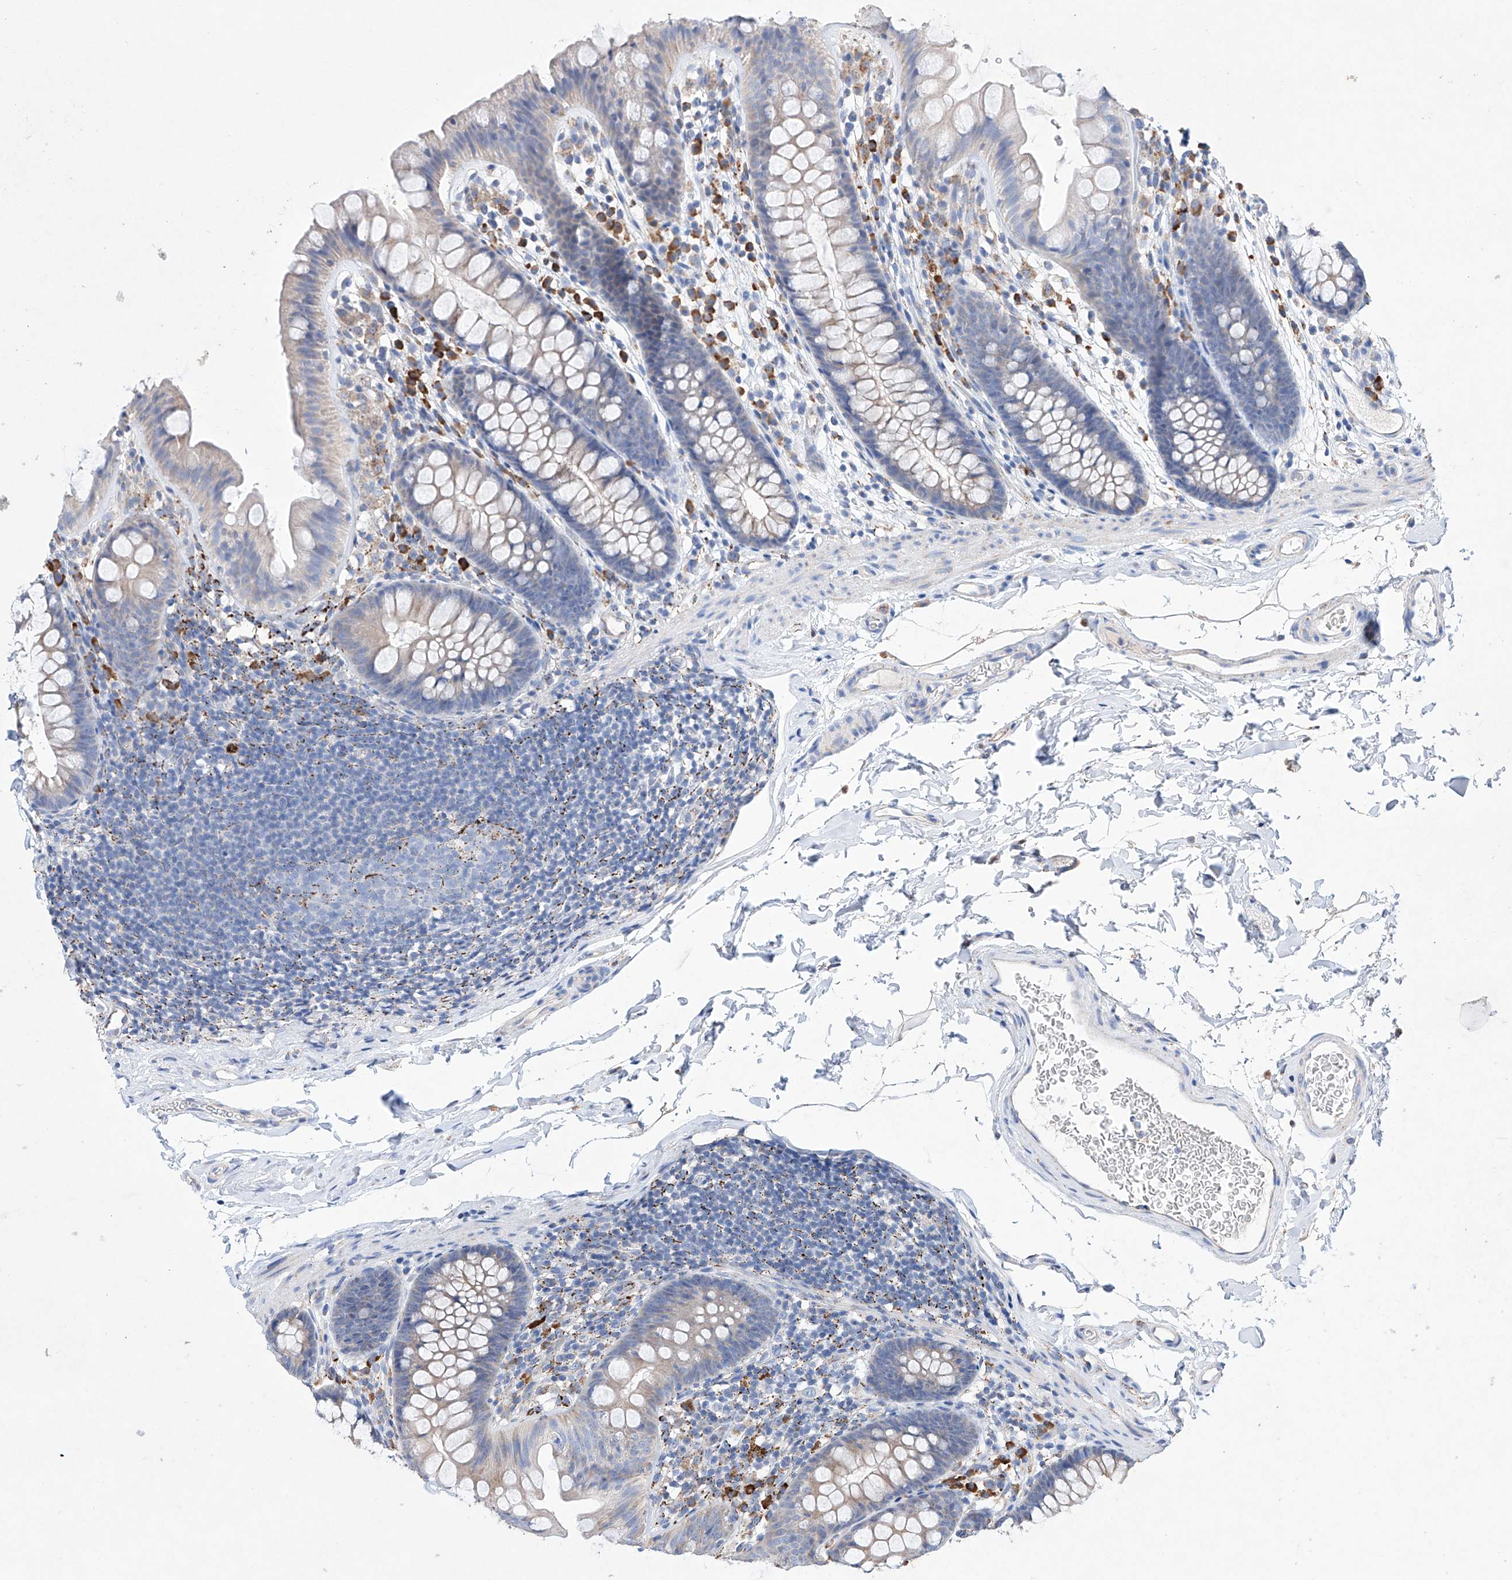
{"staining": {"intensity": "weak", "quantity": "25%-75%", "location": "cytoplasmic/membranous"}, "tissue": "colon", "cell_type": "Endothelial cells", "image_type": "normal", "snomed": [{"axis": "morphology", "description": "Normal tissue, NOS"}, {"axis": "topography", "description": "Colon"}], "caption": "IHC image of unremarkable colon: human colon stained using immunohistochemistry (IHC) exhibits low levels of weak protein expression localized specifically in the cytoplasmic/membranous of endothelial cells, appearing as a cytoplasmic/membranous brown color.", "gene": "NRROS", "patient": {"sex": "female", "age": 62}}